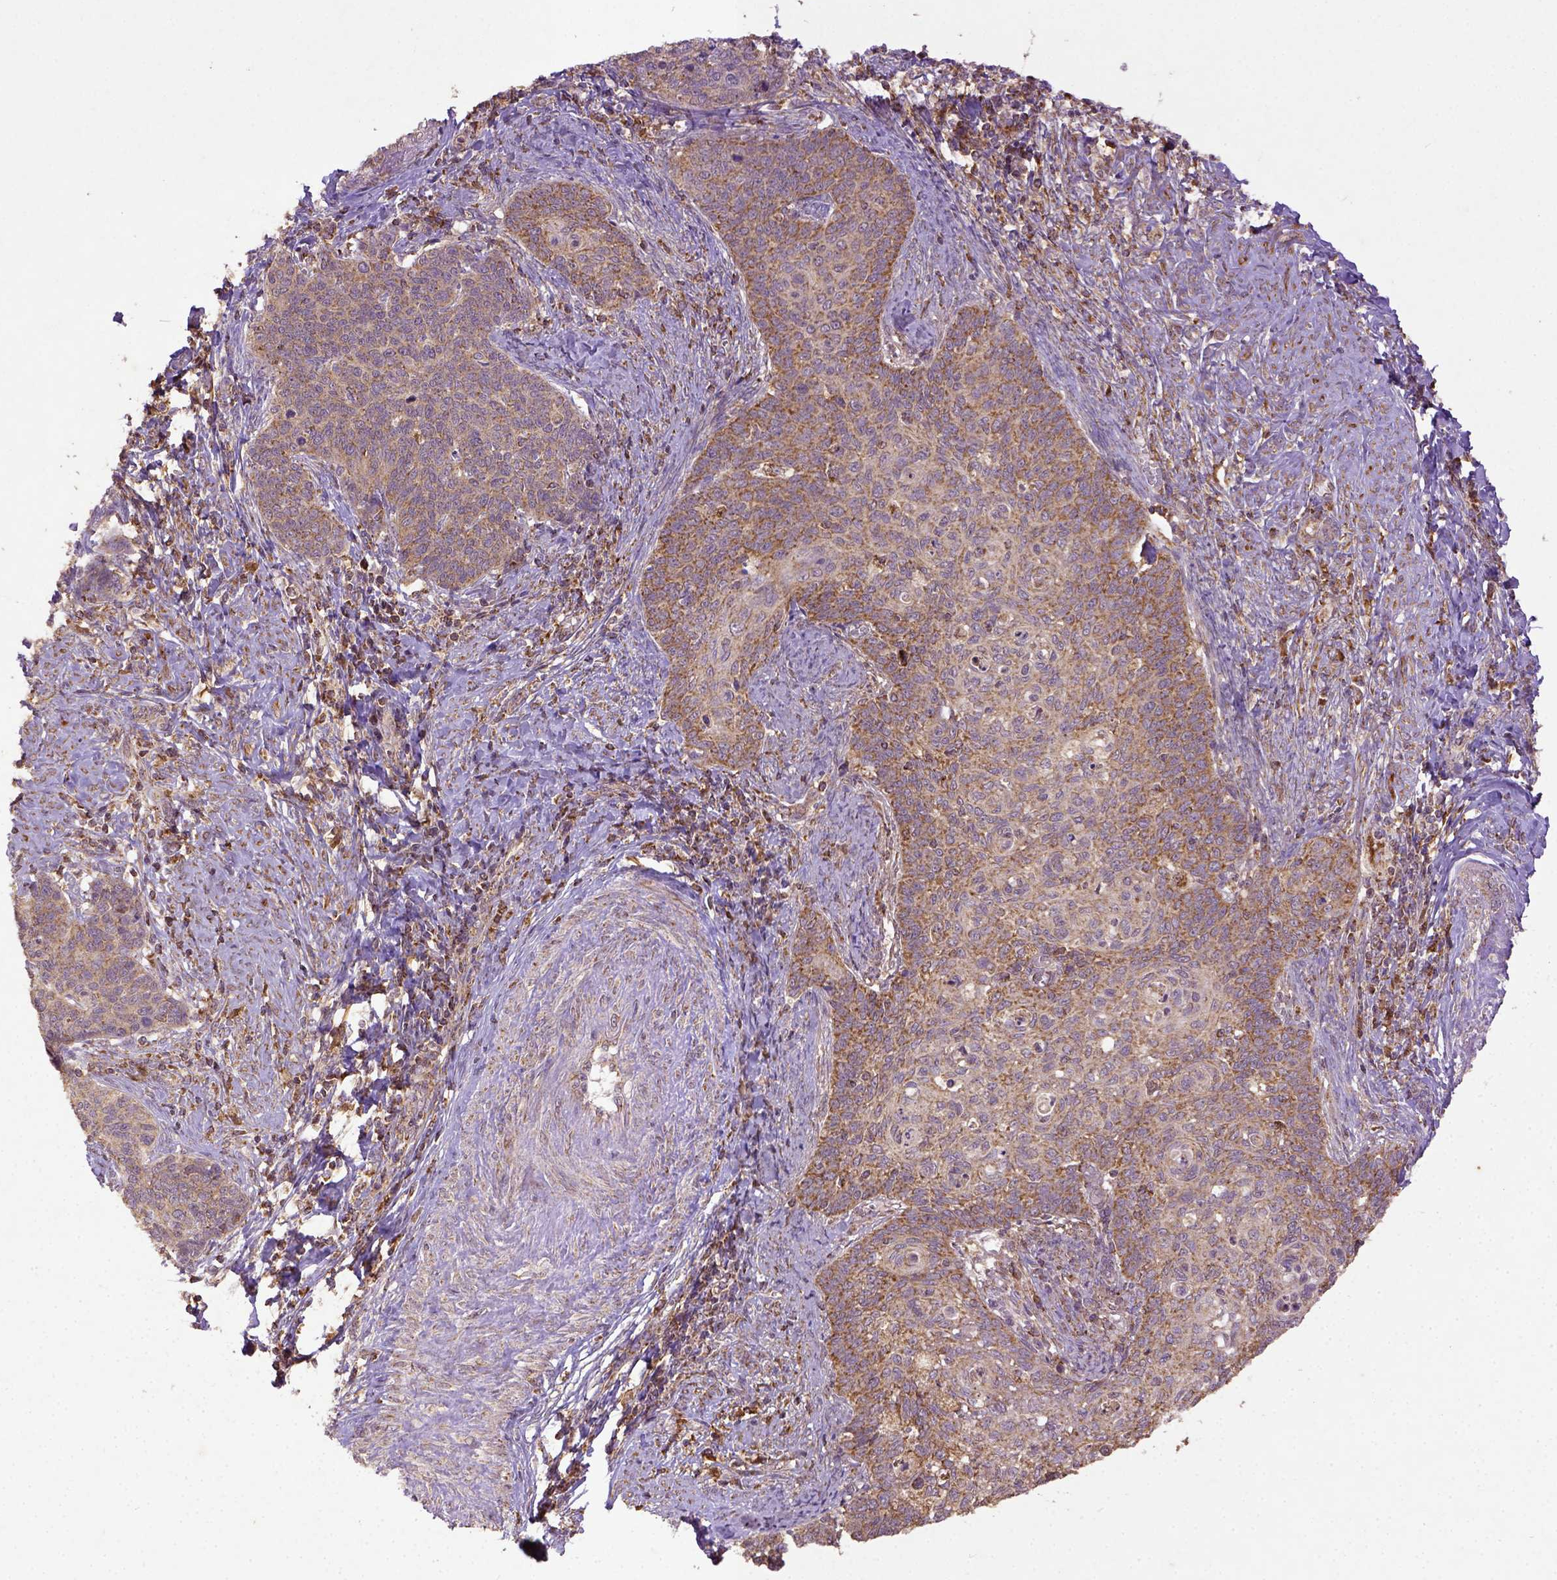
{"staining": {"intensity": "moderate", "quantity": ">75%", "location": "cytoplasmic/membranous"}, "tissue": "cervical cancer", "cell_type": "Tumor cells", "image_type": "cancer", "snomed": [{"axis": "morphology", "description": "Normal tissue, NOS"}, {"axis": "morphology", "description": "Squamous cell carcinoma, NOS"}, {"axis": "topography", "description": "Cervix"}], "caption": "Tumor cells reveal medium levels of moderate cytoplasmic/membranous staining in about >75% of cells in human cervical cancer (squamous cell carcinoma).", "gene": "MT-CO1", "patient": {"sex": "female", "age": 39}}